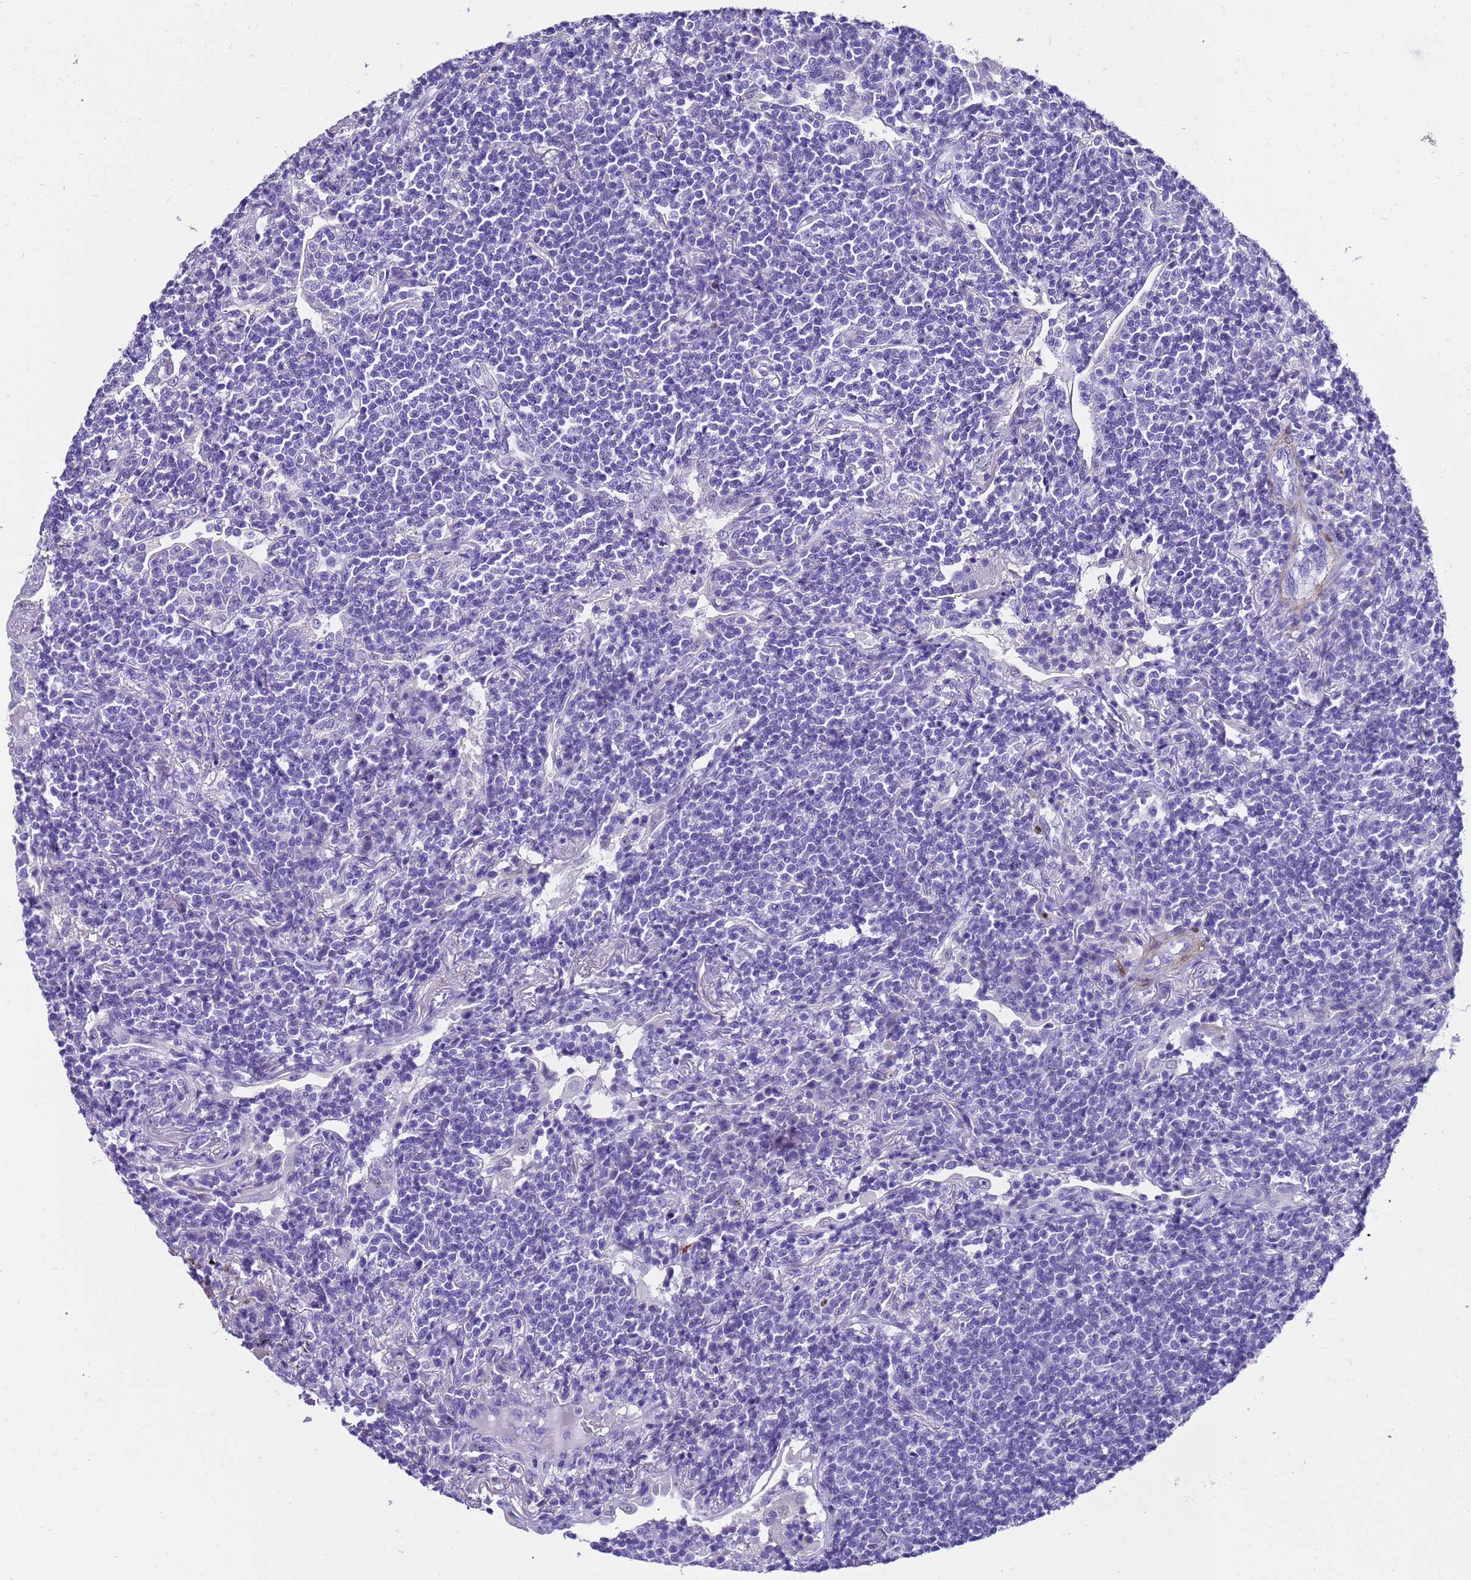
{"staining": {"intensity": "negative", "quantity": "none", "location": "none"}, "tissue": "lymphoma", "cell_type": "Tumor cells", "image_type": "cancer", "snomed": [{"axis": "morphology", "description": "Malignant lymphoma, non-Hodgkin's type, Low grade"}, {"axis": "topography", "description": "Lung"}], "caption": "Lymphoma was stained to show a protein in brown. There is no significant positivity in tumor cells.", "gene": "HSPB6", "patient": {"sex": "female", "age": 71}}